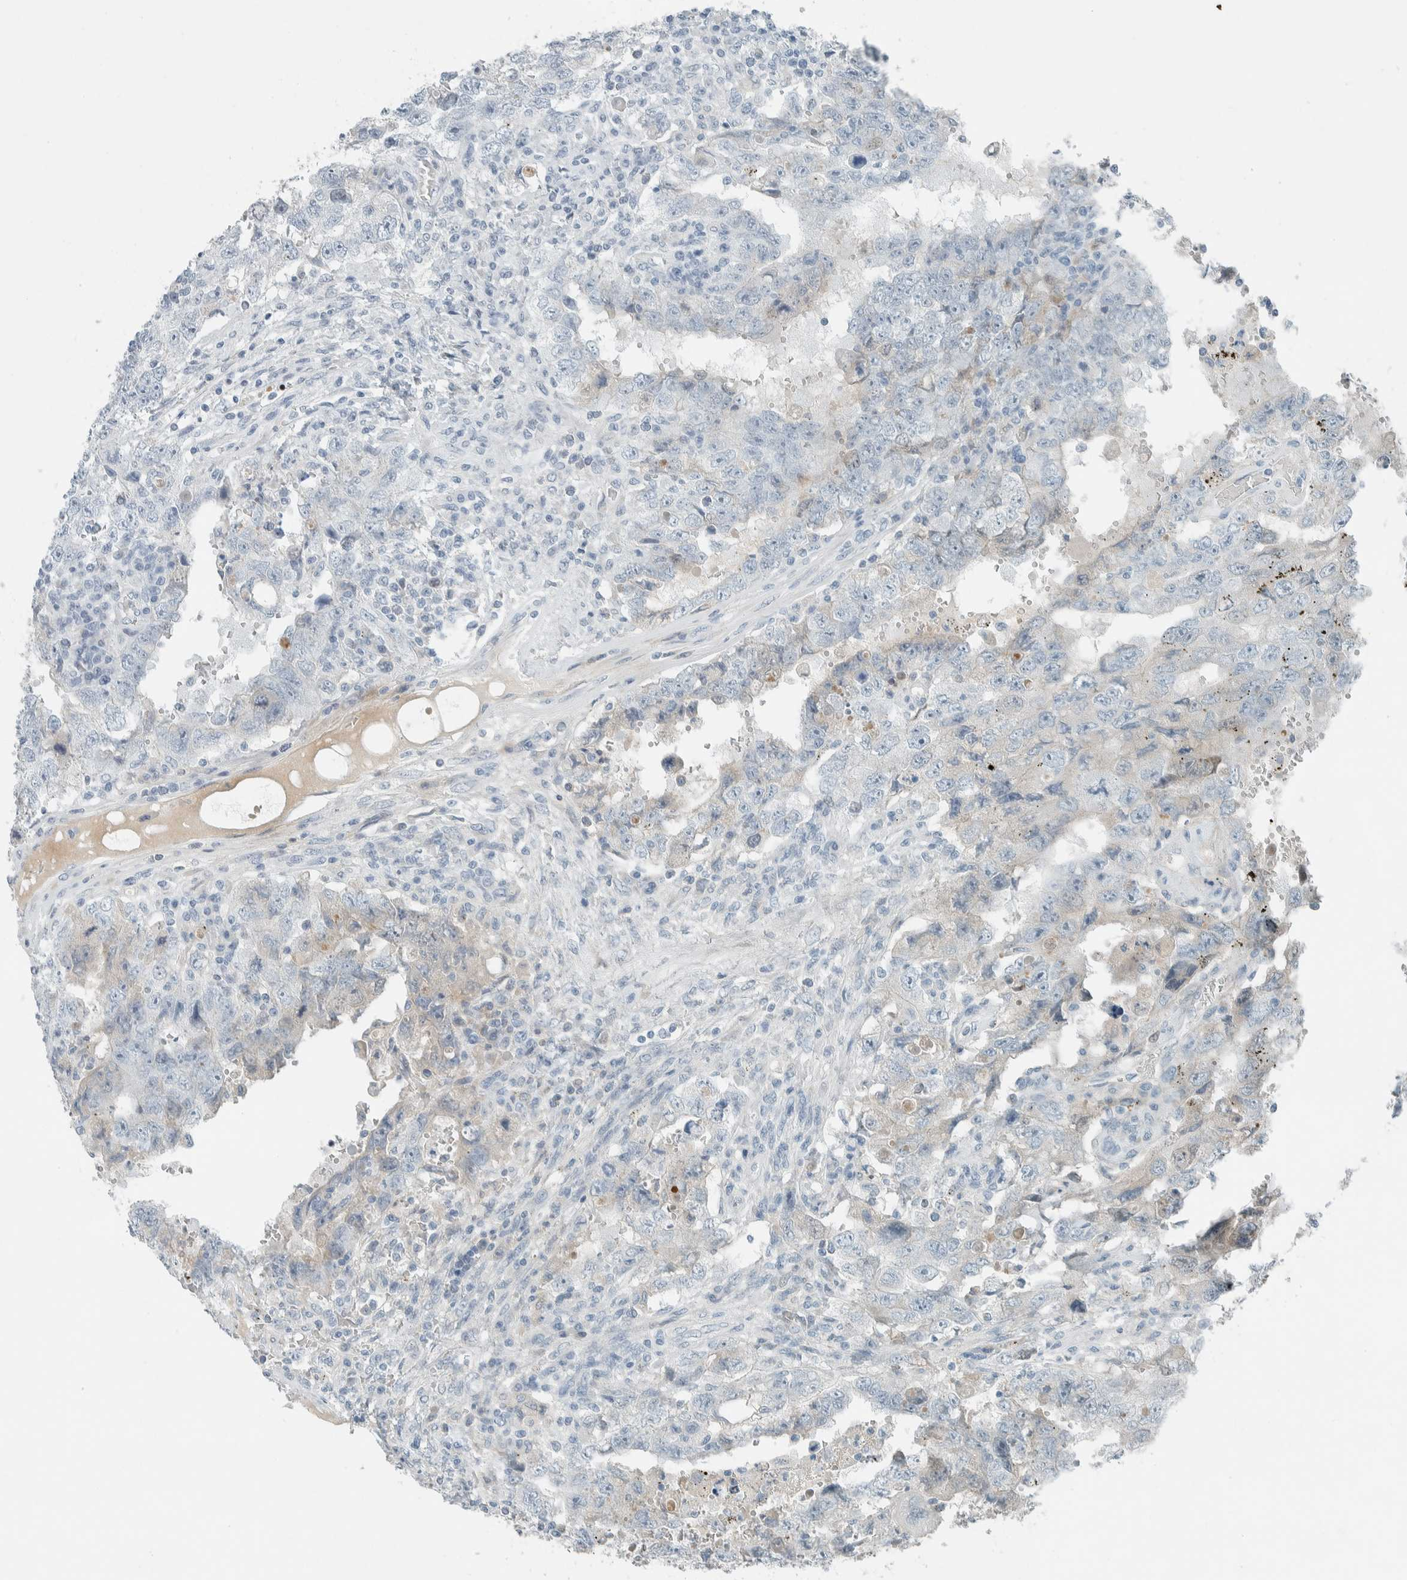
{"staining": {"intensity": "negative", "quantity": "none", "location": "none"}, "tissue": "testis cancer", "cell_type": "Tumor cells", "image_type": "cancer", "snomed": [{"axis": "morphology", "description": "Carcinoma, Embryonal, NOS"}, {"axis": "topography", "description": "Testis"}], "caption": "Tumor cells are negative for brown protein staining in embryonal carcinoma (testis).", "gene": "CERCAM", "patient": {"sex": "male", "age": 26}}